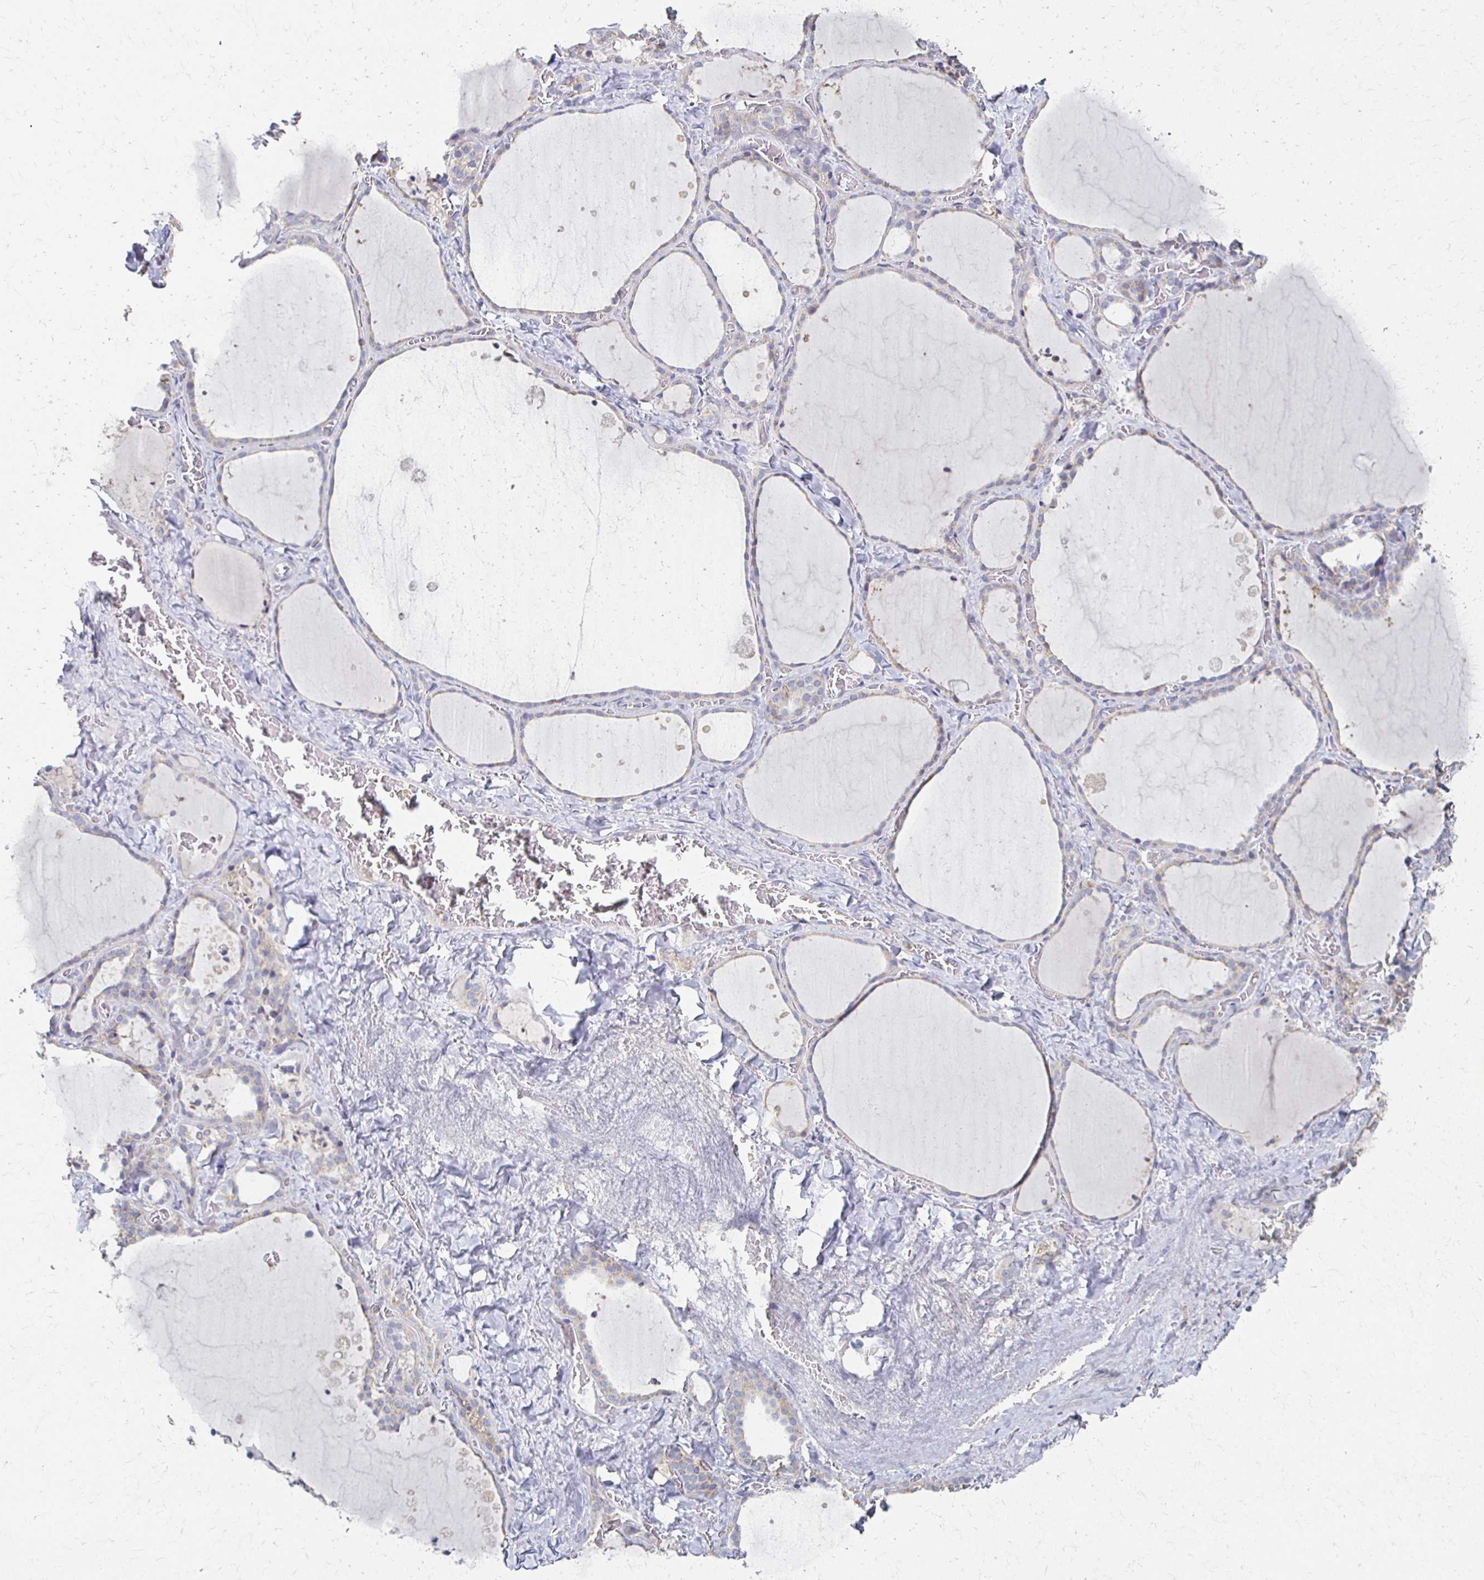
{"staining": {"intensity": "weak", "quantity": "25%-75%", "location": "cytoplasmic/membranous"}, "tissue": "thyroid gland", "cell_type": "Glandular cells", "image_type": "normal", "snomed": [{"axis": "morphology", "description": "Normal tissue, NOS"}, {"axis": "topography", "description": "Thyroid gland"}], "caption": "A high-resolution photomicrograph shows immunohistochemistry (IHC) staining of unremarkable thyroid gland, which demonstrates weak cytoplasmic/membranous positivity in about 25%-75% of glandular cells.", "gene": "CX3CR1", "patient": {"sex": "female", "age": 36}}